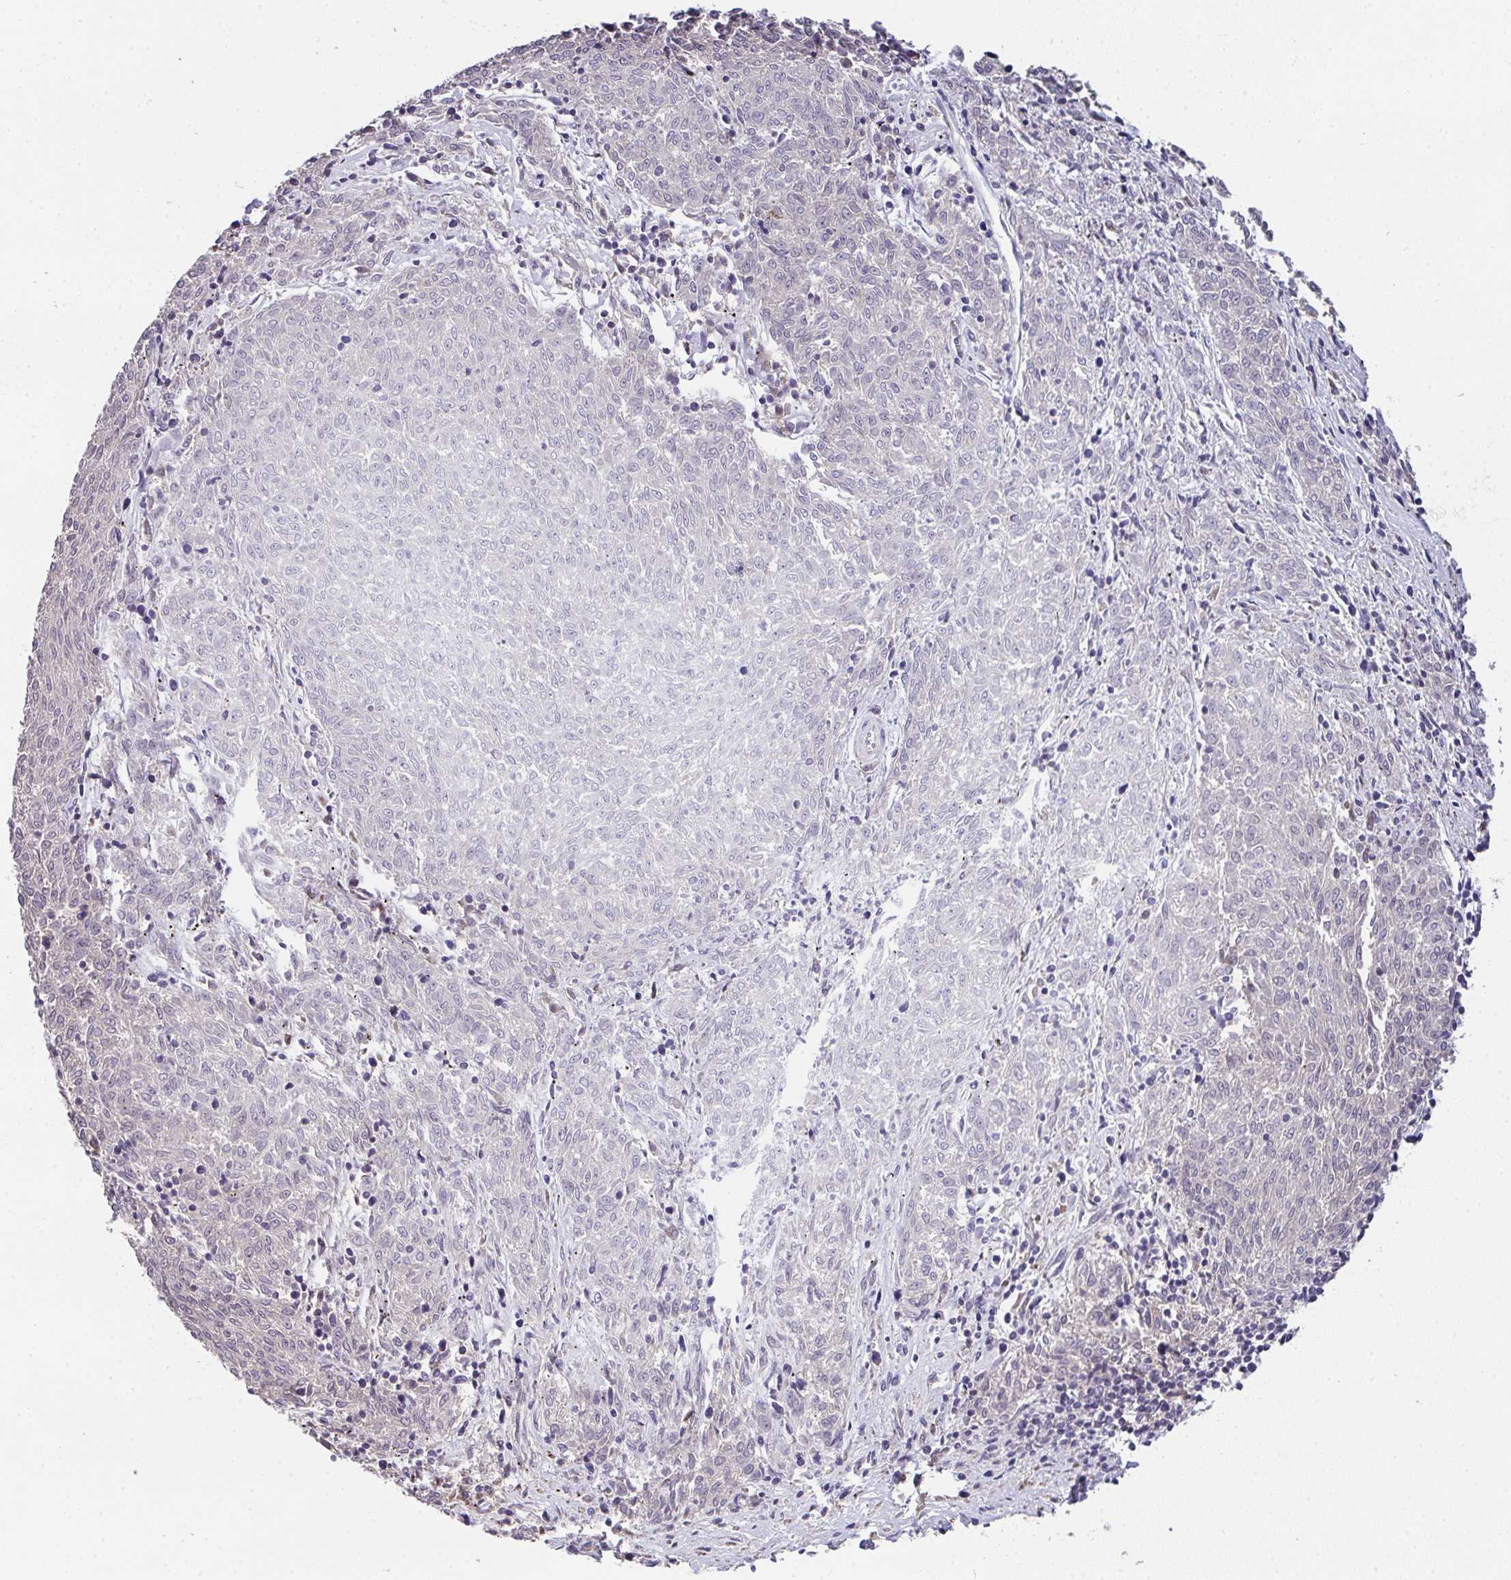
{"staining": {"intensity": "negative", "quantity": "none", "location": "none"}, "tissue": "melanoma", "cell_type": "Tumor cells", "image_type": "cancer", "snomed": [{"axis": "morphology", "description": "Malignant melanoma, NOS"}, {"axis": "topography", "description": "Skin"}], "caption": "The micrograph displays no significant expression in tumor cells of melanoma. (Stains: DAB (3,3'-diaminobenzidine) immunohistochemistry with hematoxylin counter stain, Microscopy: brightfield microscopy at high magnification).", "gene": "GLTPD2", "patient": {"sex": "female", "age": 72}}